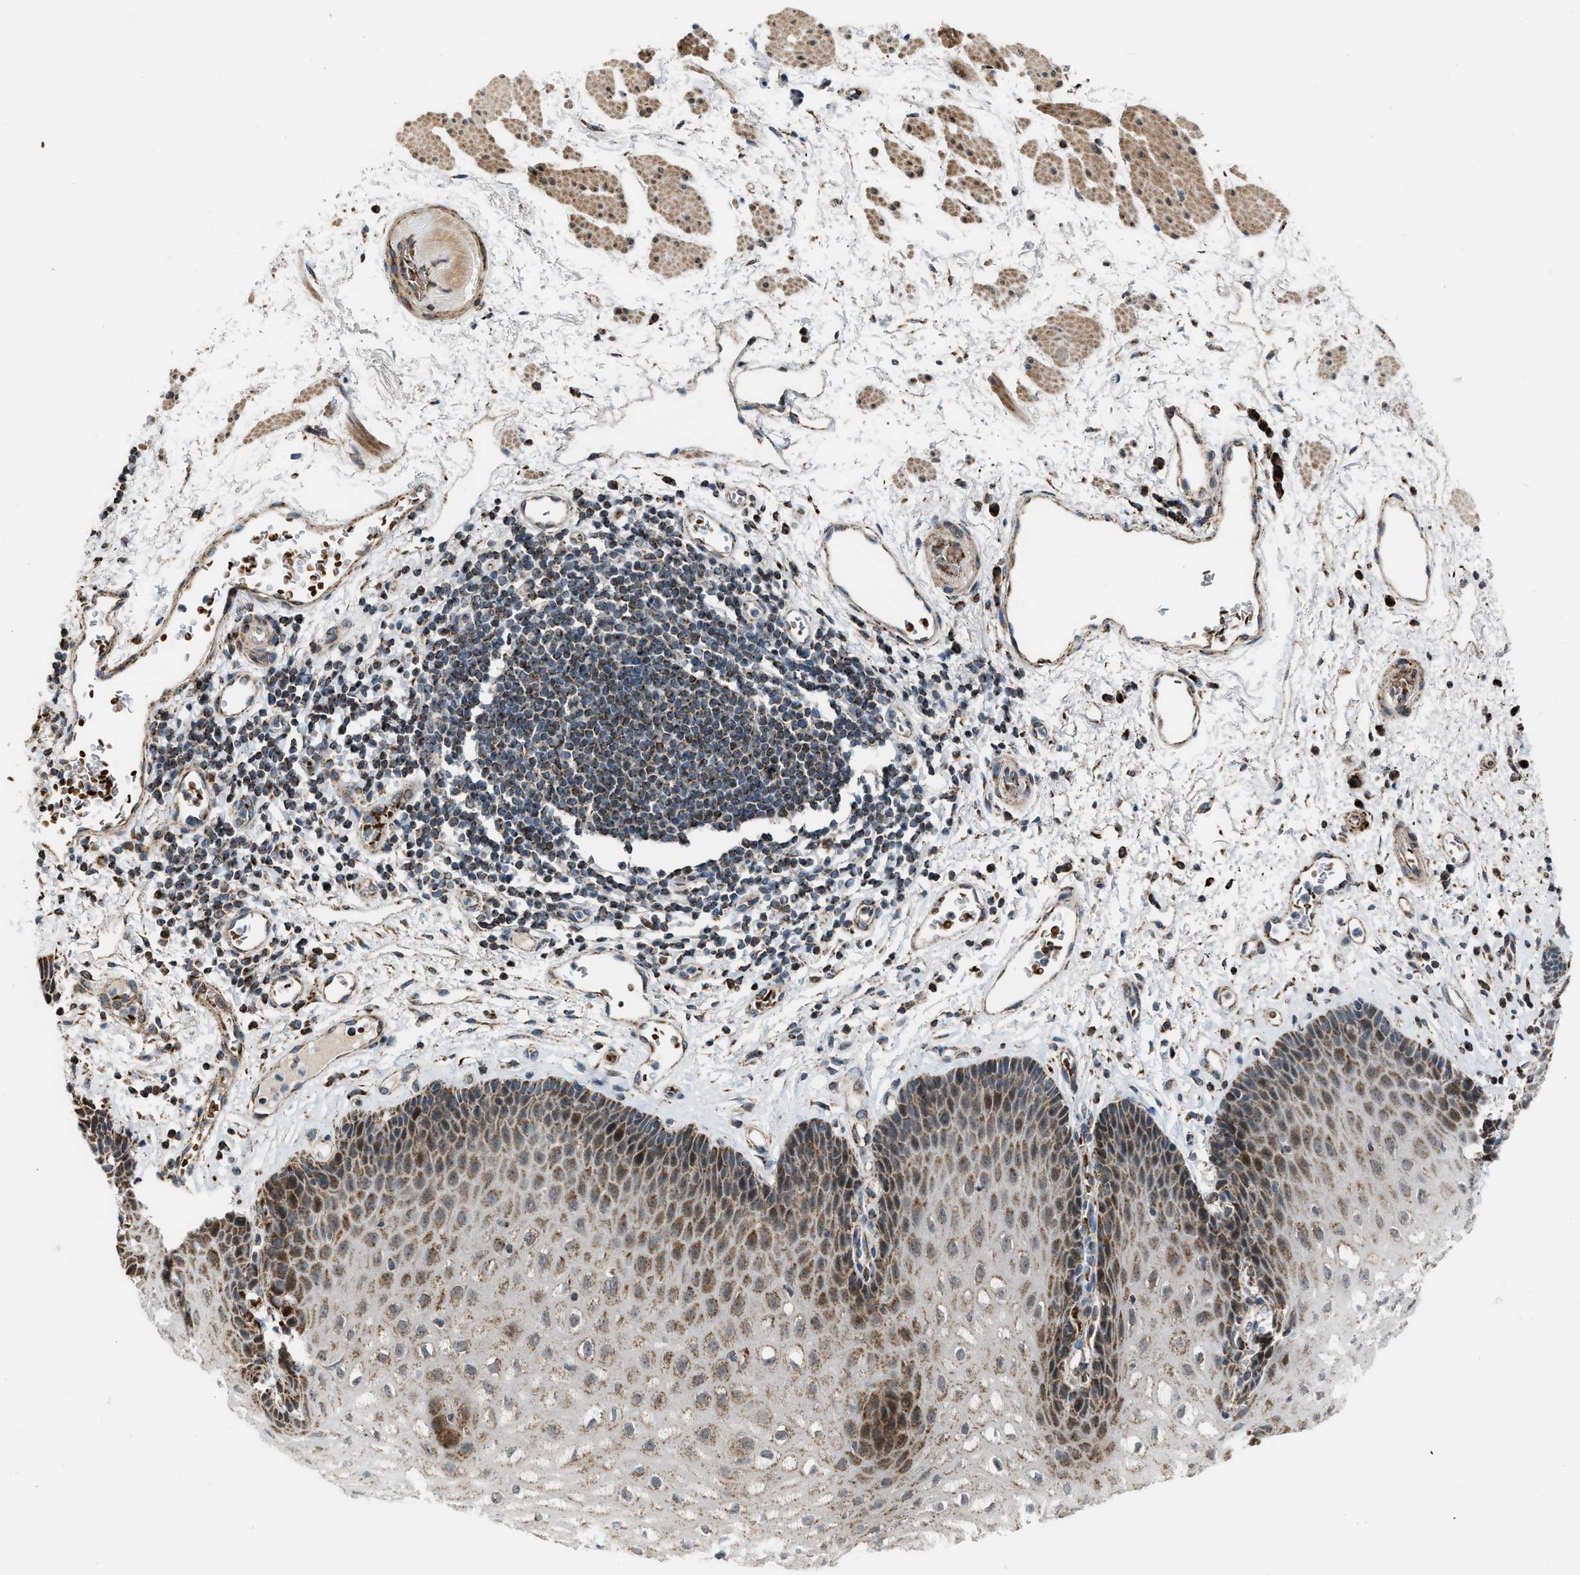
{"staining": {"intensity": "moderate", "quantity": "25%-75%", "location": "cytoplasmic/membranous"}, "tissue": "esophagus", "cell_type": "Squamous epithelial cells", "image_type": "normal", "snomed": [{"axis": "morphology", "description": "Normal tissue, NOS"}, {"axis": "topography", "description": "Esophagus"}], "caption": "Protein expression analysis of unremarkable human esophagus reveals moderate cytoplasmic/membranous staining in approximately 25%-75% of squamous epithelial cells. (DAB (3,3'-diaminobenzidine) IHC, brown staining for protein, blue staining for nuclei).", "gene": "CHN2", "patient": {"sex": "male", "age": 54}}